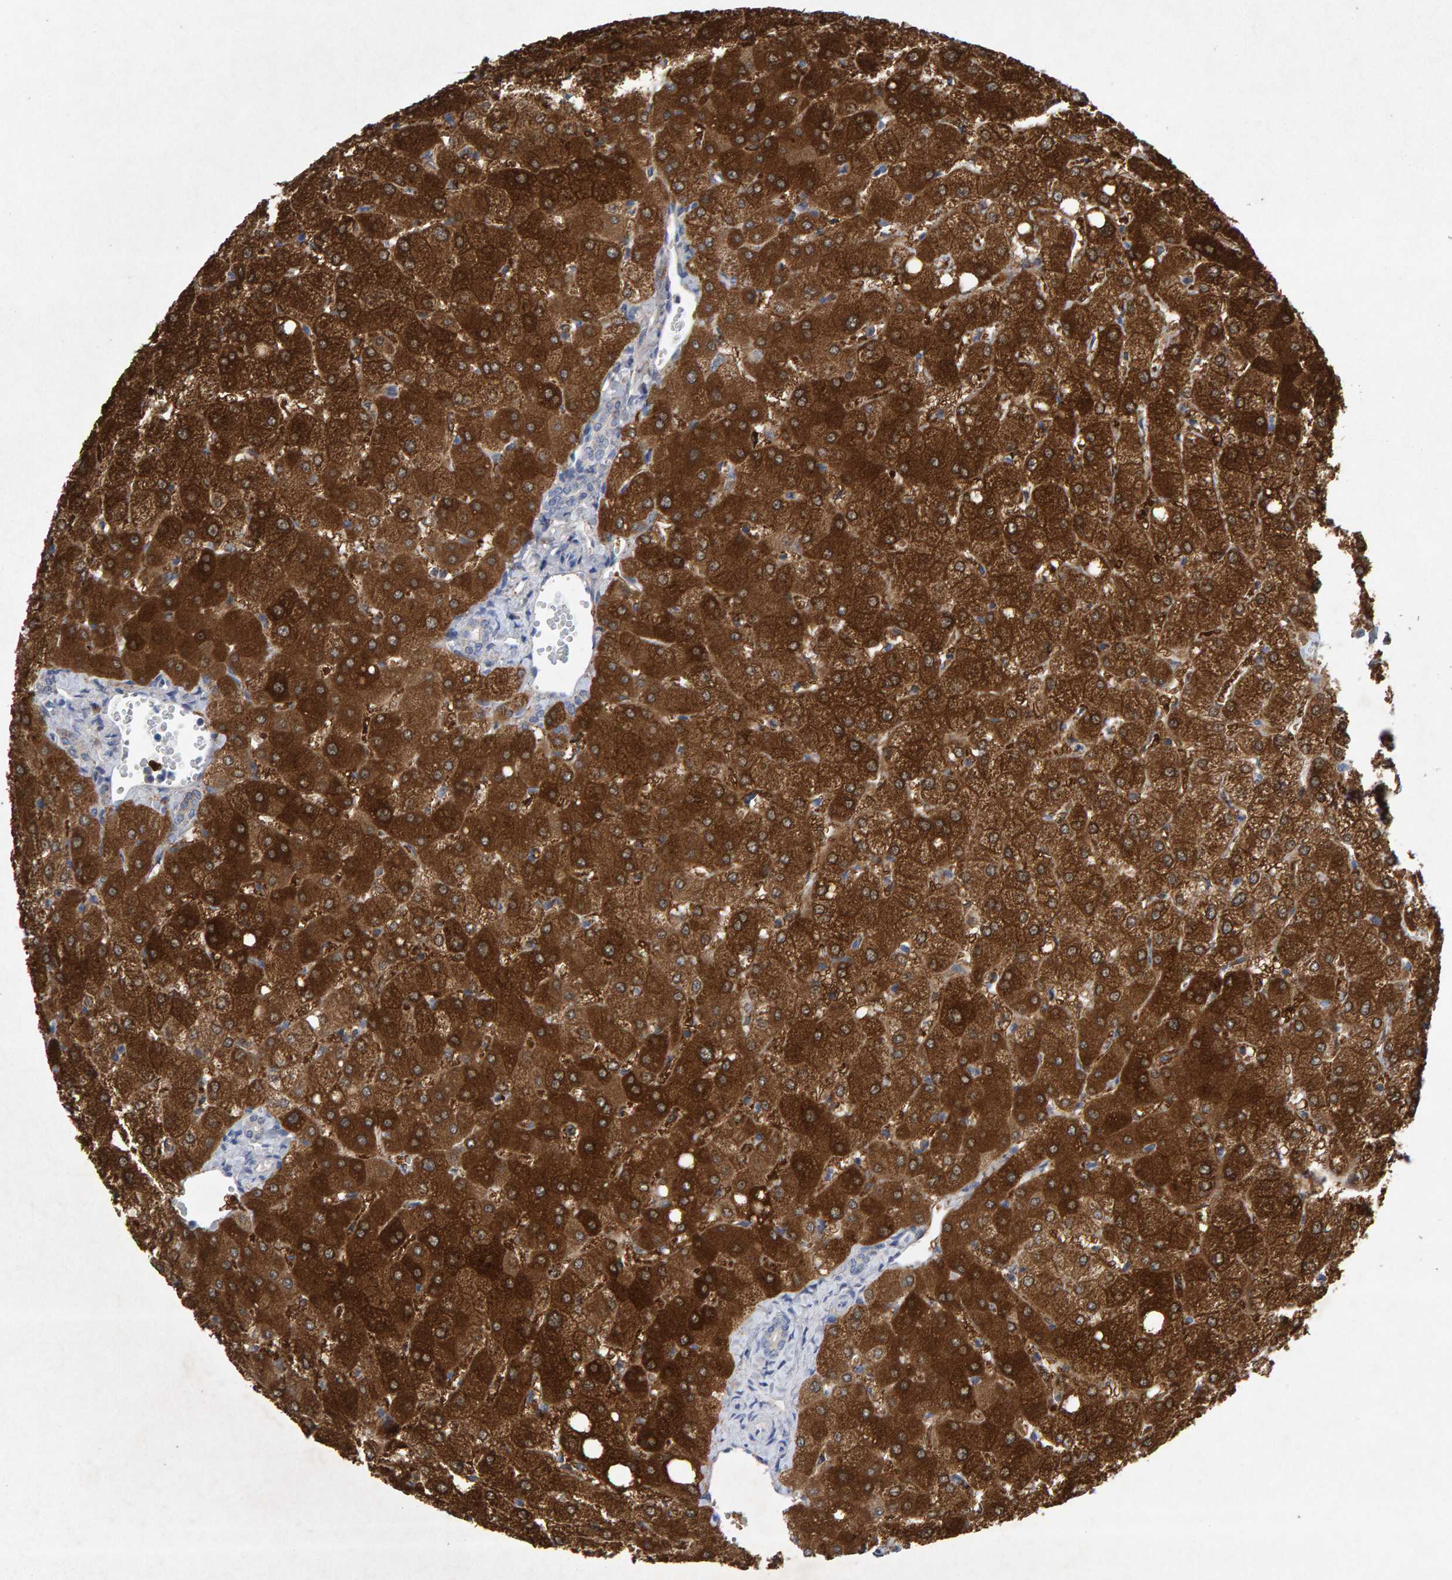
{"staining": {"intensity": "negative", "quantity": "none", "location": "none"}, "tissue": "liver", "cell_type": "Cholangiocytes", "image_type": "normal", "snomed": [{"axis": "morphology", "description": "Normal tissue, NOS"}, {"axis": "topography", "description": "Liver"}], "caption": "The image exhibits no staining of cholangiocytes in normal liver. (Stains: DAB (3,3'-diaminobenzidine) immunohistochemistry with hematoxylin counter stain, Microscopy: brightfield microscopy at high magnification).", "gene": "CTH", "patient": {"sex": "female", "age": 54}}